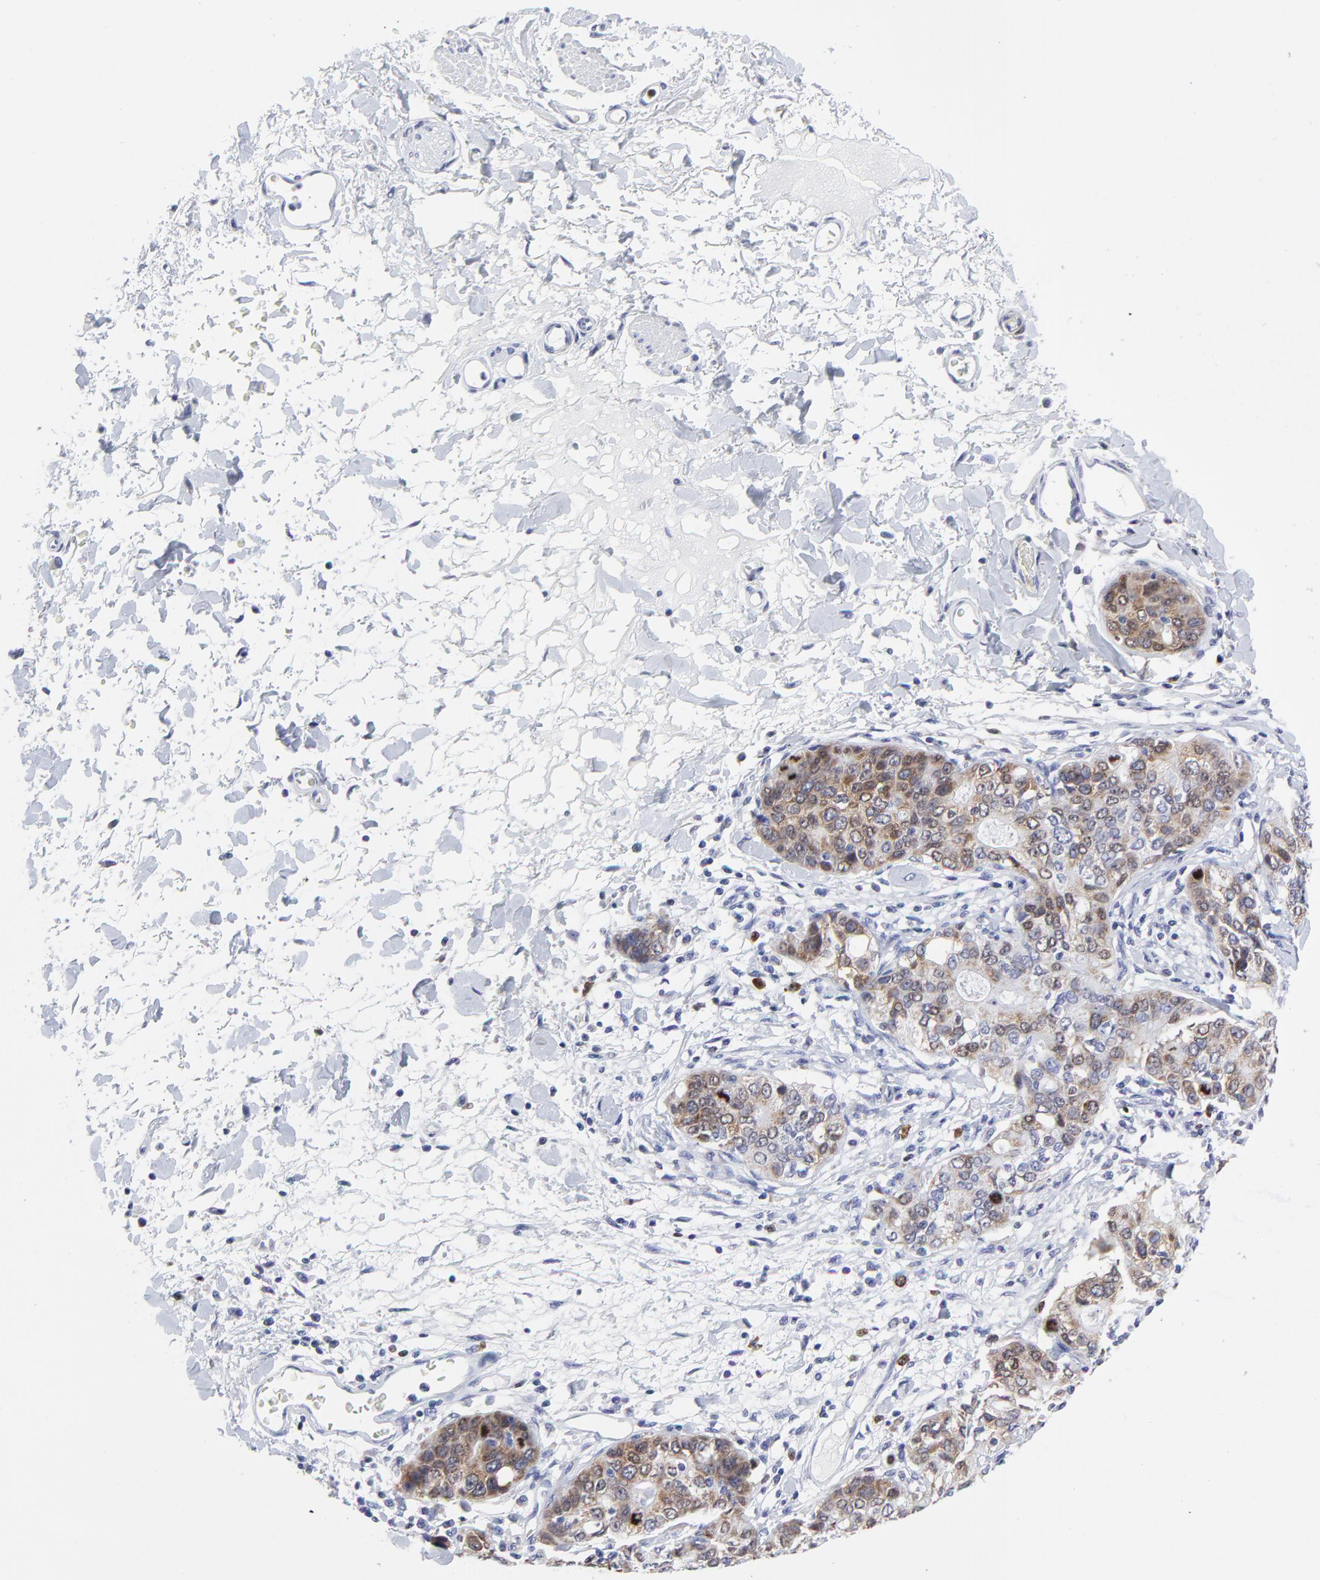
{"staining": {"intensity": "moderate", "quantity": ">75%", "location": "cytoplasmic/membranous"}, "tissue": "stomach cancer", "cell_type": "Tumor cells", "image_type": "cancer", "snomed": [{"axis": "morphology", "description": "Adenocarcinoma, NOS"}, {"axis": "topography", "description": "Esophagus"}, {"axis": "topography", "description": "Stomach"}], "caption": "The immunohistochemical stain shows moderate cytoplasmic/membranous positivity in tumor cells of stomach cancer (adenocarcinoma) tissue.", "gene": "NCAPH", "patient": {"sex": "male", "age": 74}}